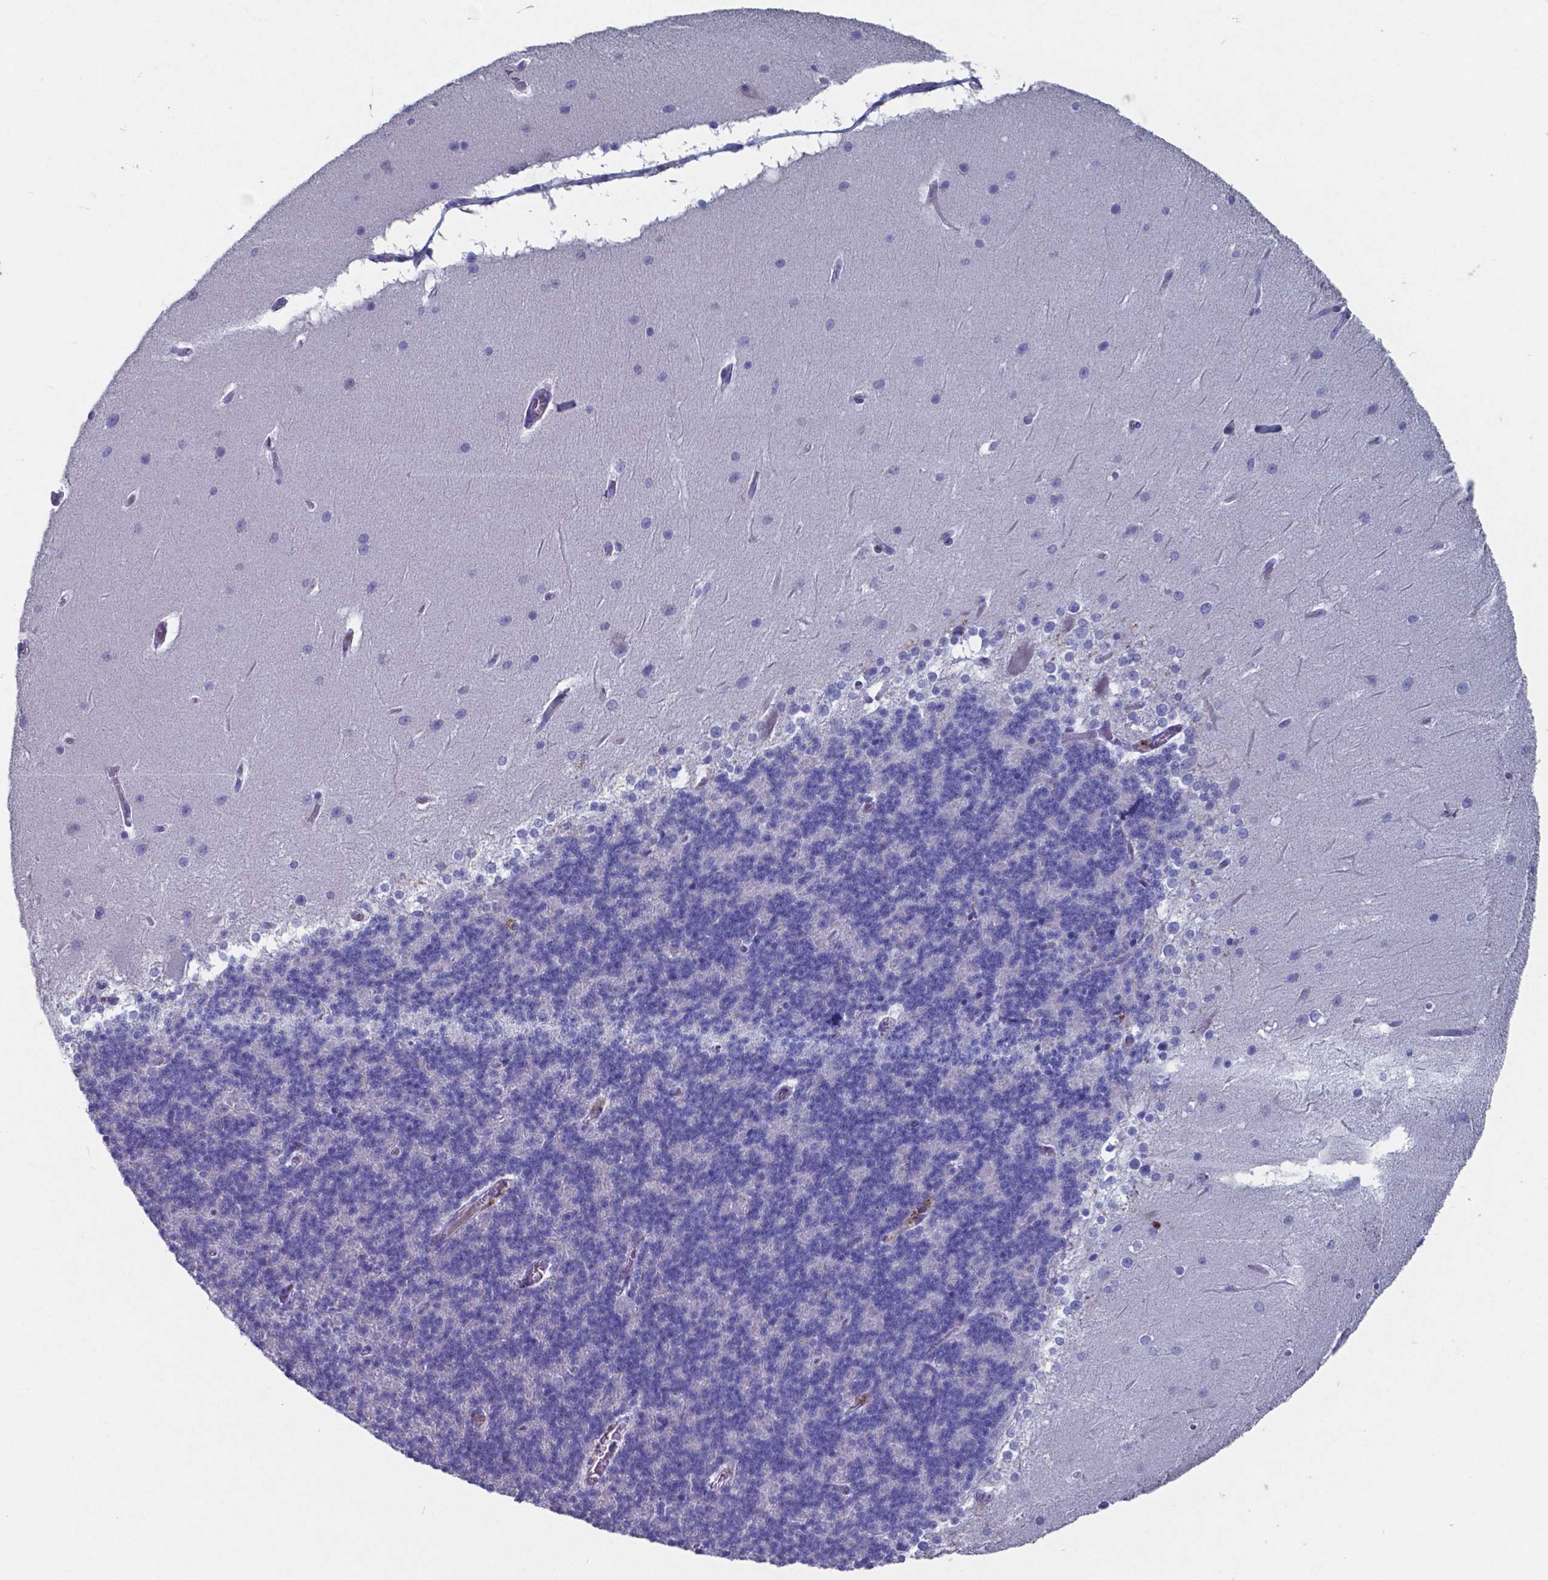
{"staining": {"intensity": "negative", "quantity": "none", "location": "none"}, "tissue": "cerebellum", "cell_type": "Cells in granular layer", "image_type": "normal", "snomed": [{"axis": "morphology", "description": "Normal tissue, NOS"}, {"axis": "topography", "description": "Cerebellum"}], "caption": "High power microscopy histopathology image of an immunohistochemistry photomicrograph of benign cerebellum, revealing no significant staining in cells in granular layer. Nuclei are stained in blue.", "gene": "TTR", "patient": {"sex": "female", "age": 19}}